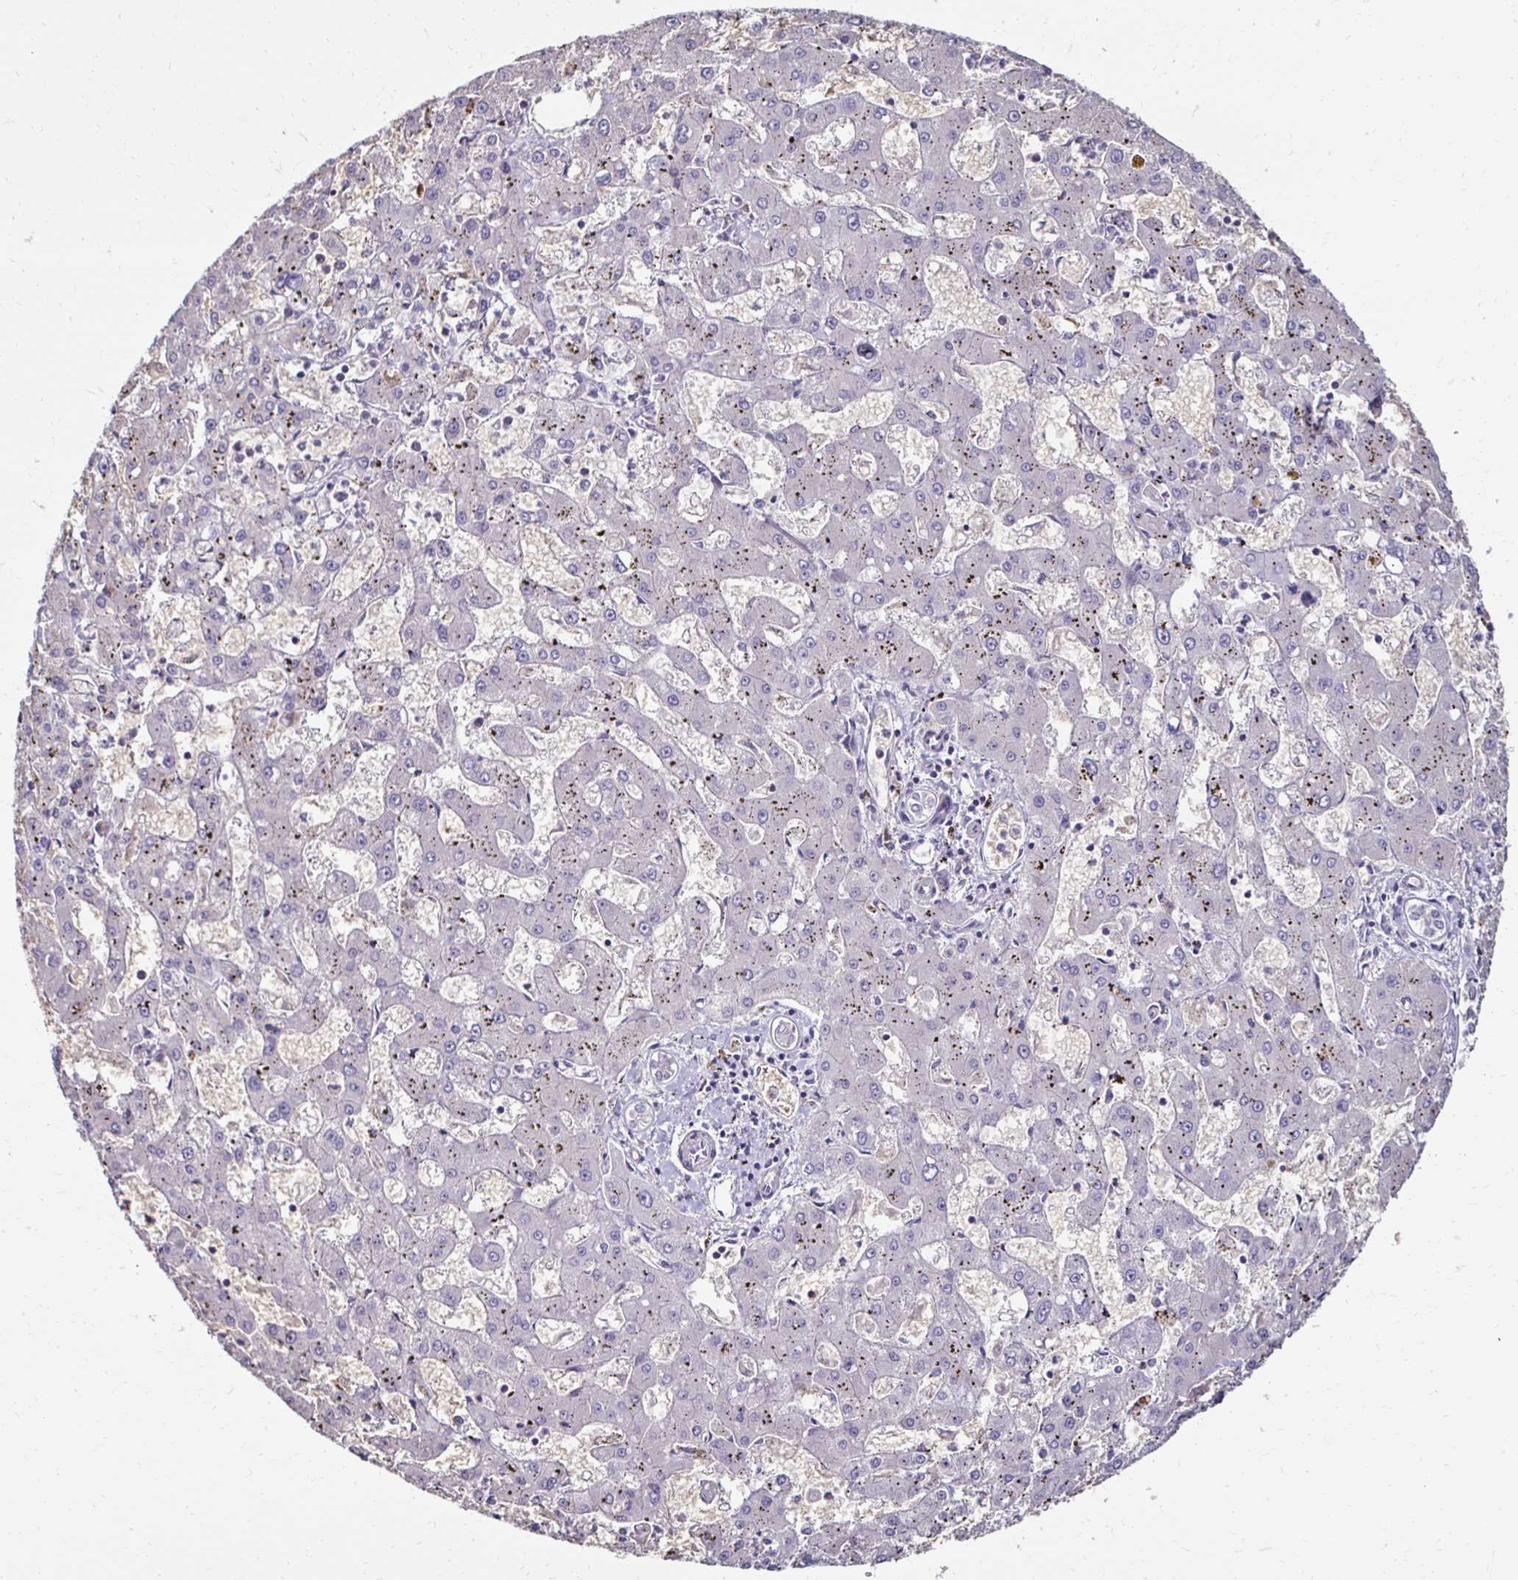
{"staining": {"intensity": "negative", "quantity": "none", "location": "none"}, "tissue": "liver cancer", "cell_type": "Tumor cells", "image_type": "cancer", "snomed": [{"axis": "morphology", "description": "Carcinoma, Hepatocellular, NOS"}, {"axis": "topography", "description": "Liver"}], "caption": "Tumor cells are negative for brown protein staining in hepatocellular carcinoma (liver).", "gene": "RHBDL3", "patient": {"sex": "male", "age": 67}}